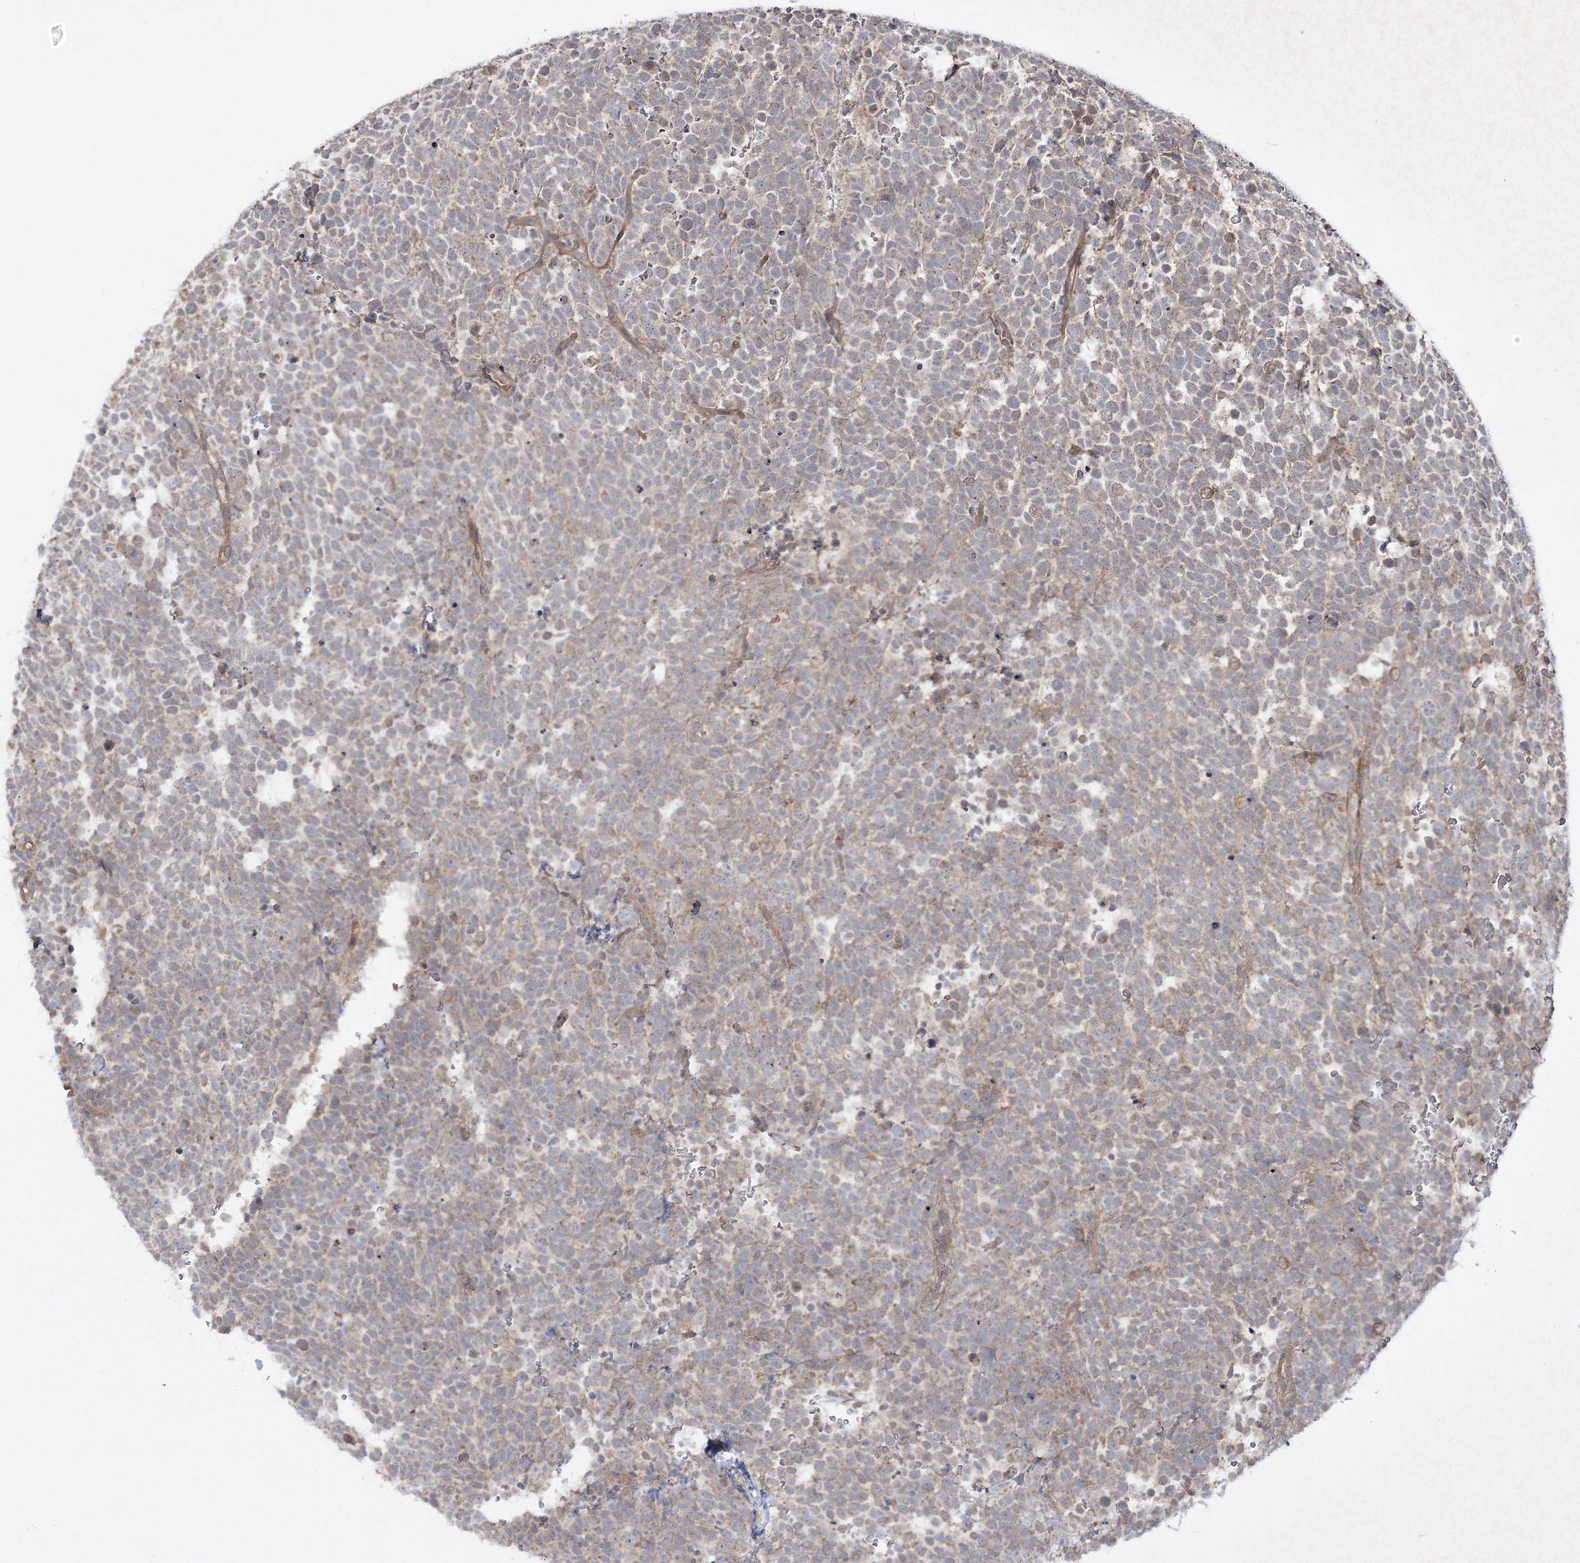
{"staining": {"intensity": "weak", "quantity": "25%-75%", "location": "cytoplasmic/membranous"}, "tissue": "urothelial cancer", "cell_type": "Tumor cells", "image_type": "cancer", "snomed": [{"axis": "morphology", "description": "Urothelial carcinoma, High grade"}, {"axis": "topography", "description": "Urinary bladder"}], "caption": "A photomicrograph showing weak cytoplasmic/membranous expression in approximately 25%-75% of tumor cells in urothelial cancer, as visualized by brown immunohistochemical staining.", "gene": "MOCS2", "patient": {"sex": "female", "age": 82}}